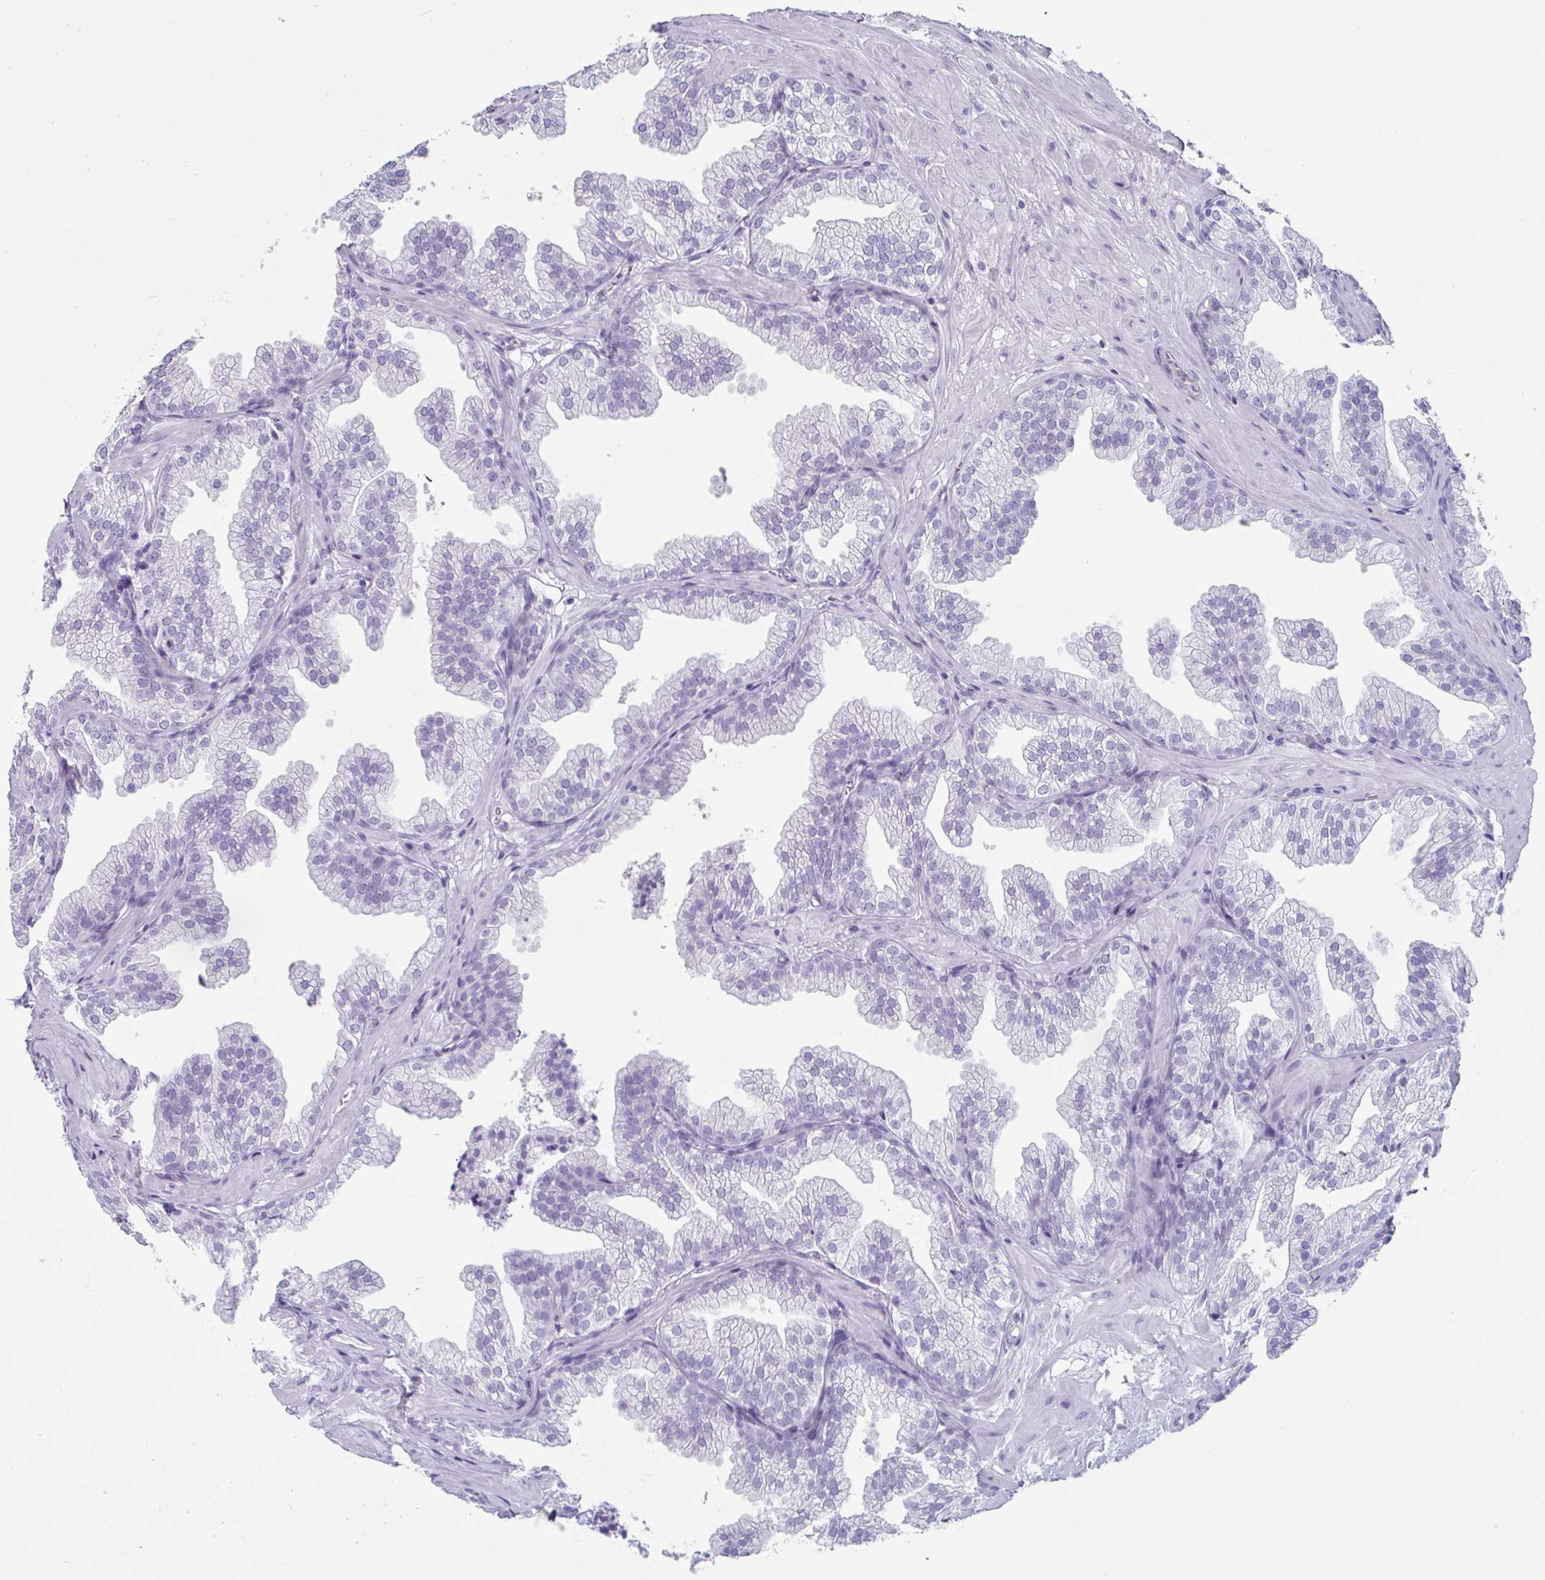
{"staining": {"intensity": "negative", "quantity": "none", "location": "none"}, "tissue": "prostate", "cell_type": "Glandular cells", "image_type": "normal", "snomed": [{"axis": "morphology", "description": "Normal tissue, NOS"}, {"axis": "topography", "description": "Prostate"}], "caption": "Immunohistochemistry (IHC) image of benign prostate: prostate stained with DAB exhibits no significant protein expression in glandular cells. (DAB (3,3'-diaminobenzidine) IHC visualized using brightfield microscopy, high magnification).", "gene": "CREG2", "patient": {"sex": "male", "age": 37}}